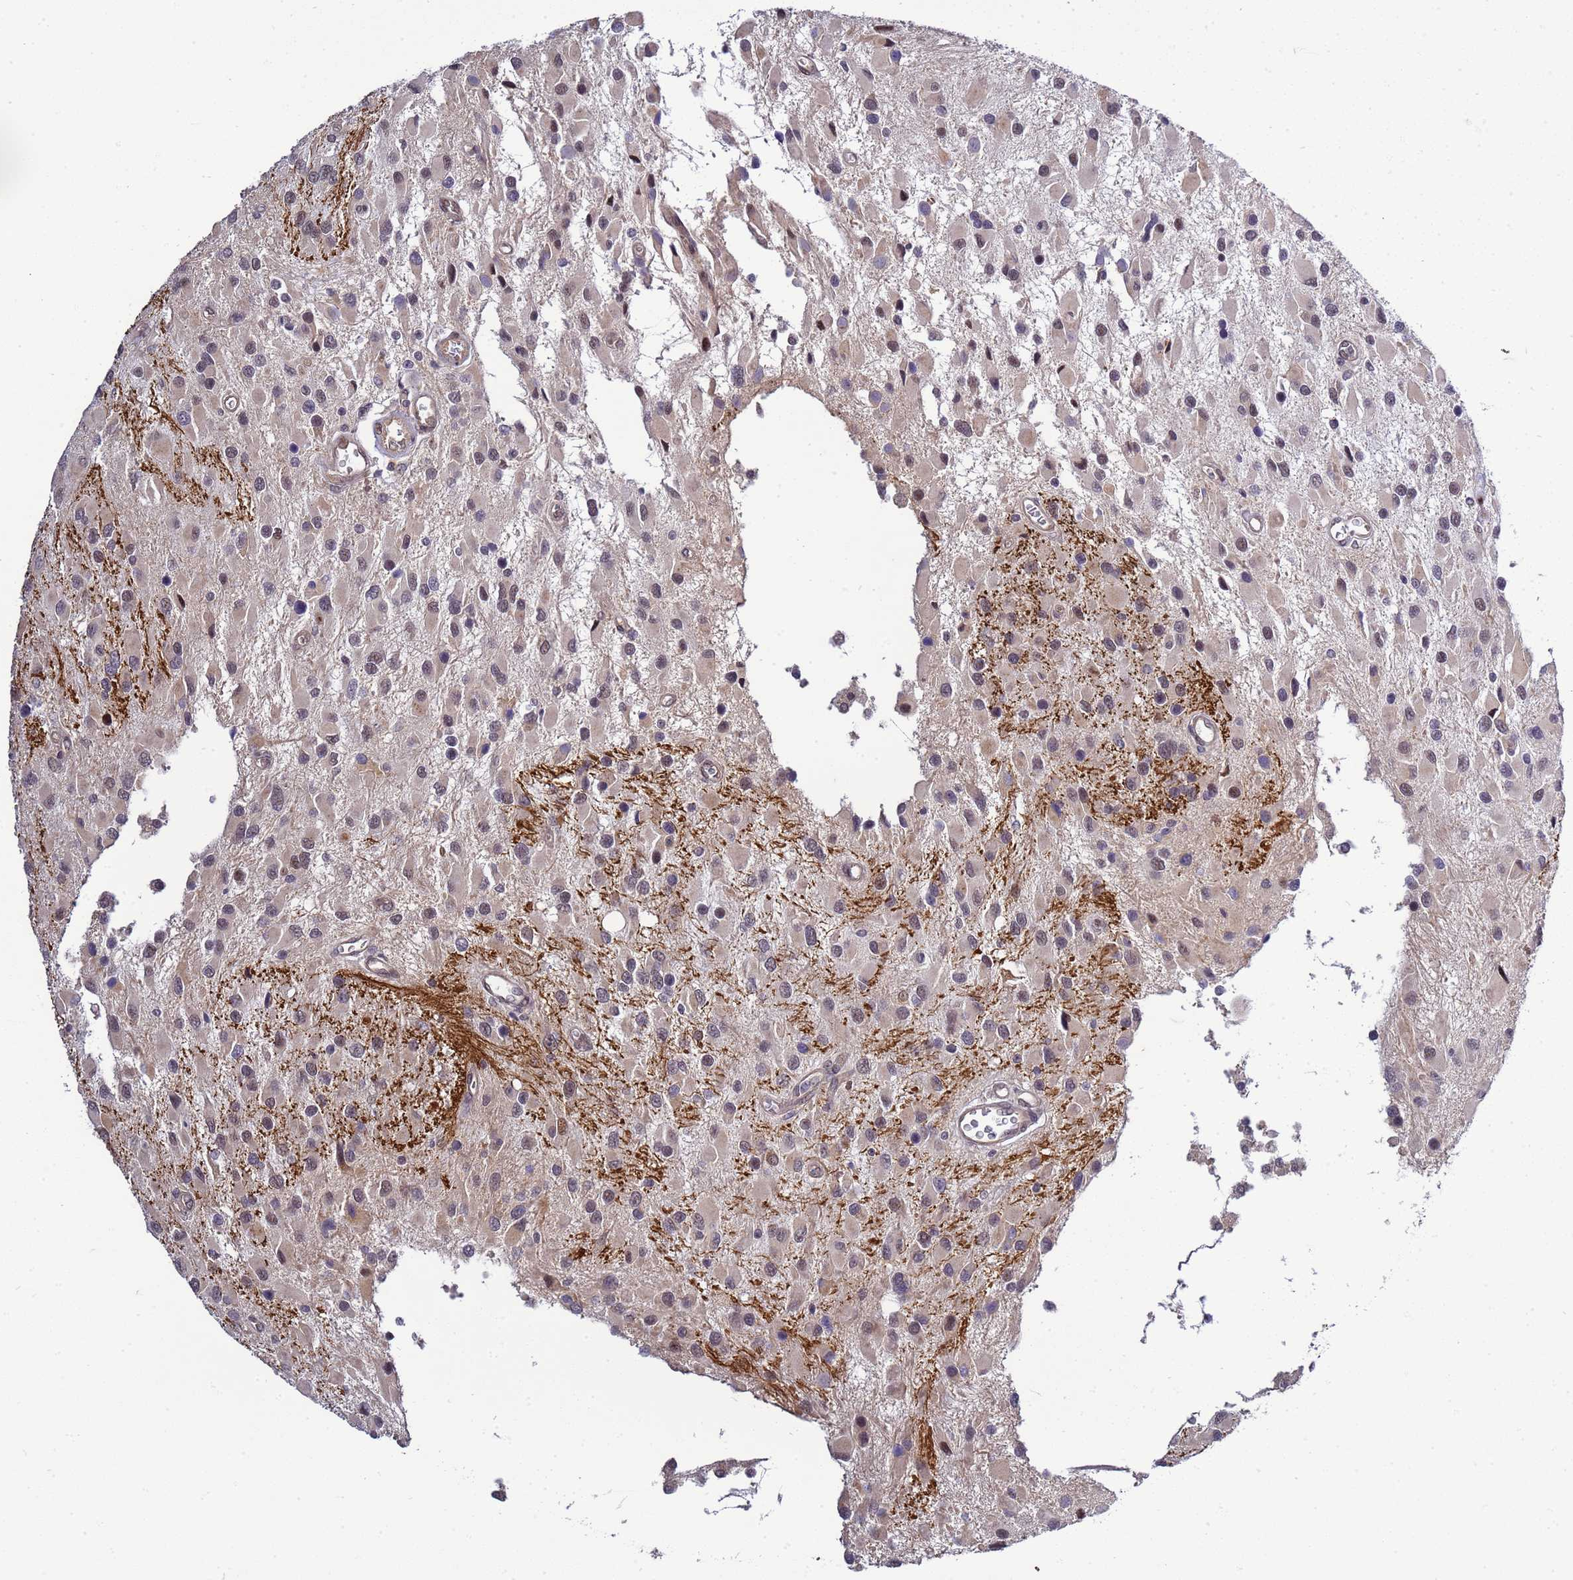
{"staining": {"intensity": "weak", "quantity": "25%-75%", "location": "nuclear"}, "tissue": "glioma", "cell_type": "Tumor cells", "image_type": "cancer", "snomed": [{"axis": "morphology", "description": "Glioma, malignant, High grade"}, {"axis": "topography", "description": "Brain"}], "caption": "About 25%-75% of tumor cells in high-grade glioma (malignant) reveal weak nuclear protein positivity as visualized by brown immunohistochemical staining.", "gene": "GEN1", "patient": {"sex": "male", "age": 53}}